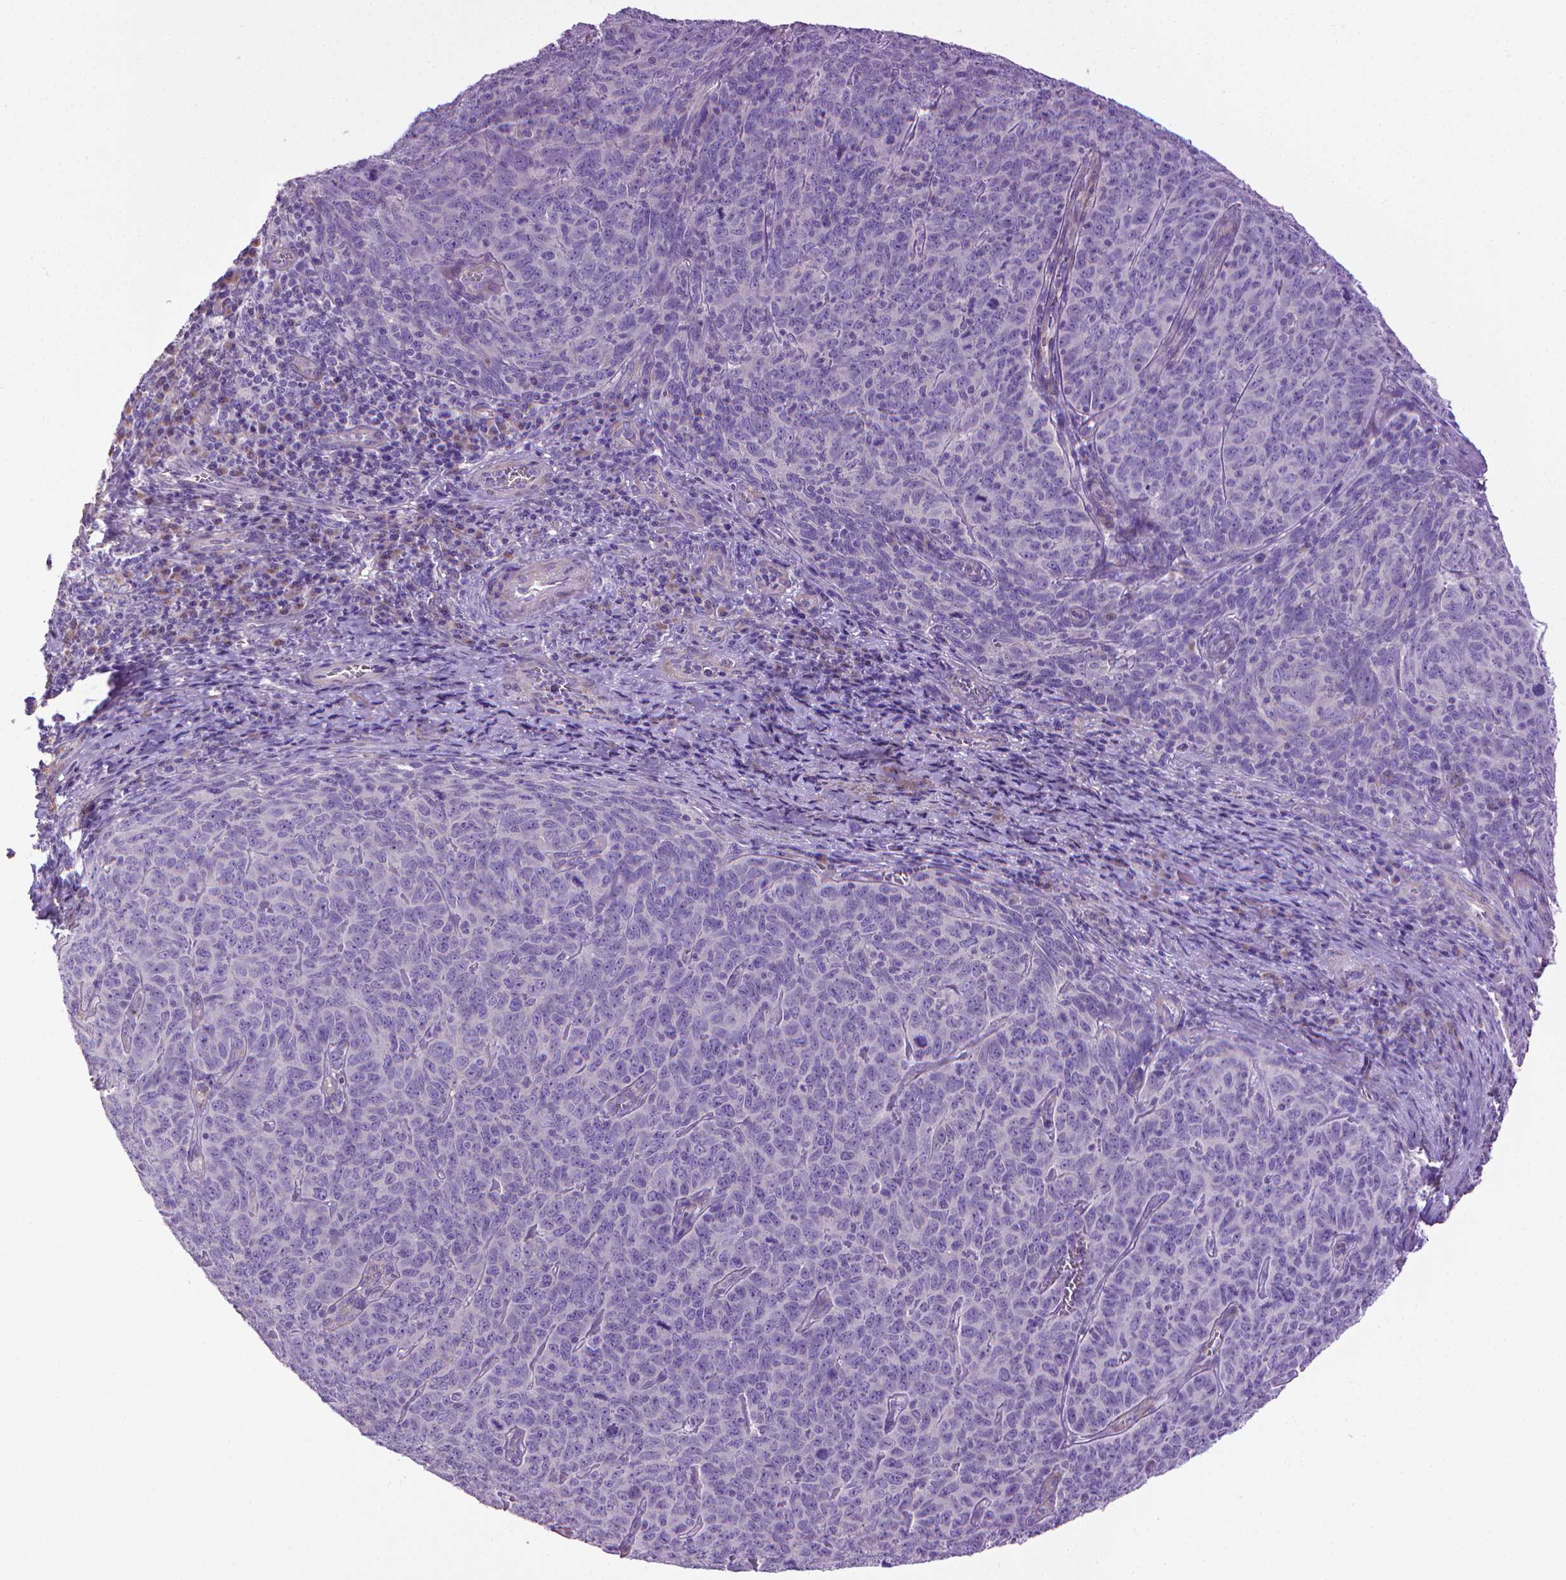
{"staining": {"intensity": "negative", "quantity": "none", "location": "none"}, "tissue": "skin cancer", "cell_type": "Tumor cells", "image_type": "cancer", "snomed": [{"axis": "morphology", "description": "Squamous cell carcinoma, NOS"}, {"axis": "topography", "description": "Skin"}, {"axis": "topography", "description": "Anal"}], "caption": "IHC of human squamous cell carcinoma (skin) demonstrates no expression in tumor cells.", "gene": "AQP10", "patient": {"sex": "female", "age": 51}}